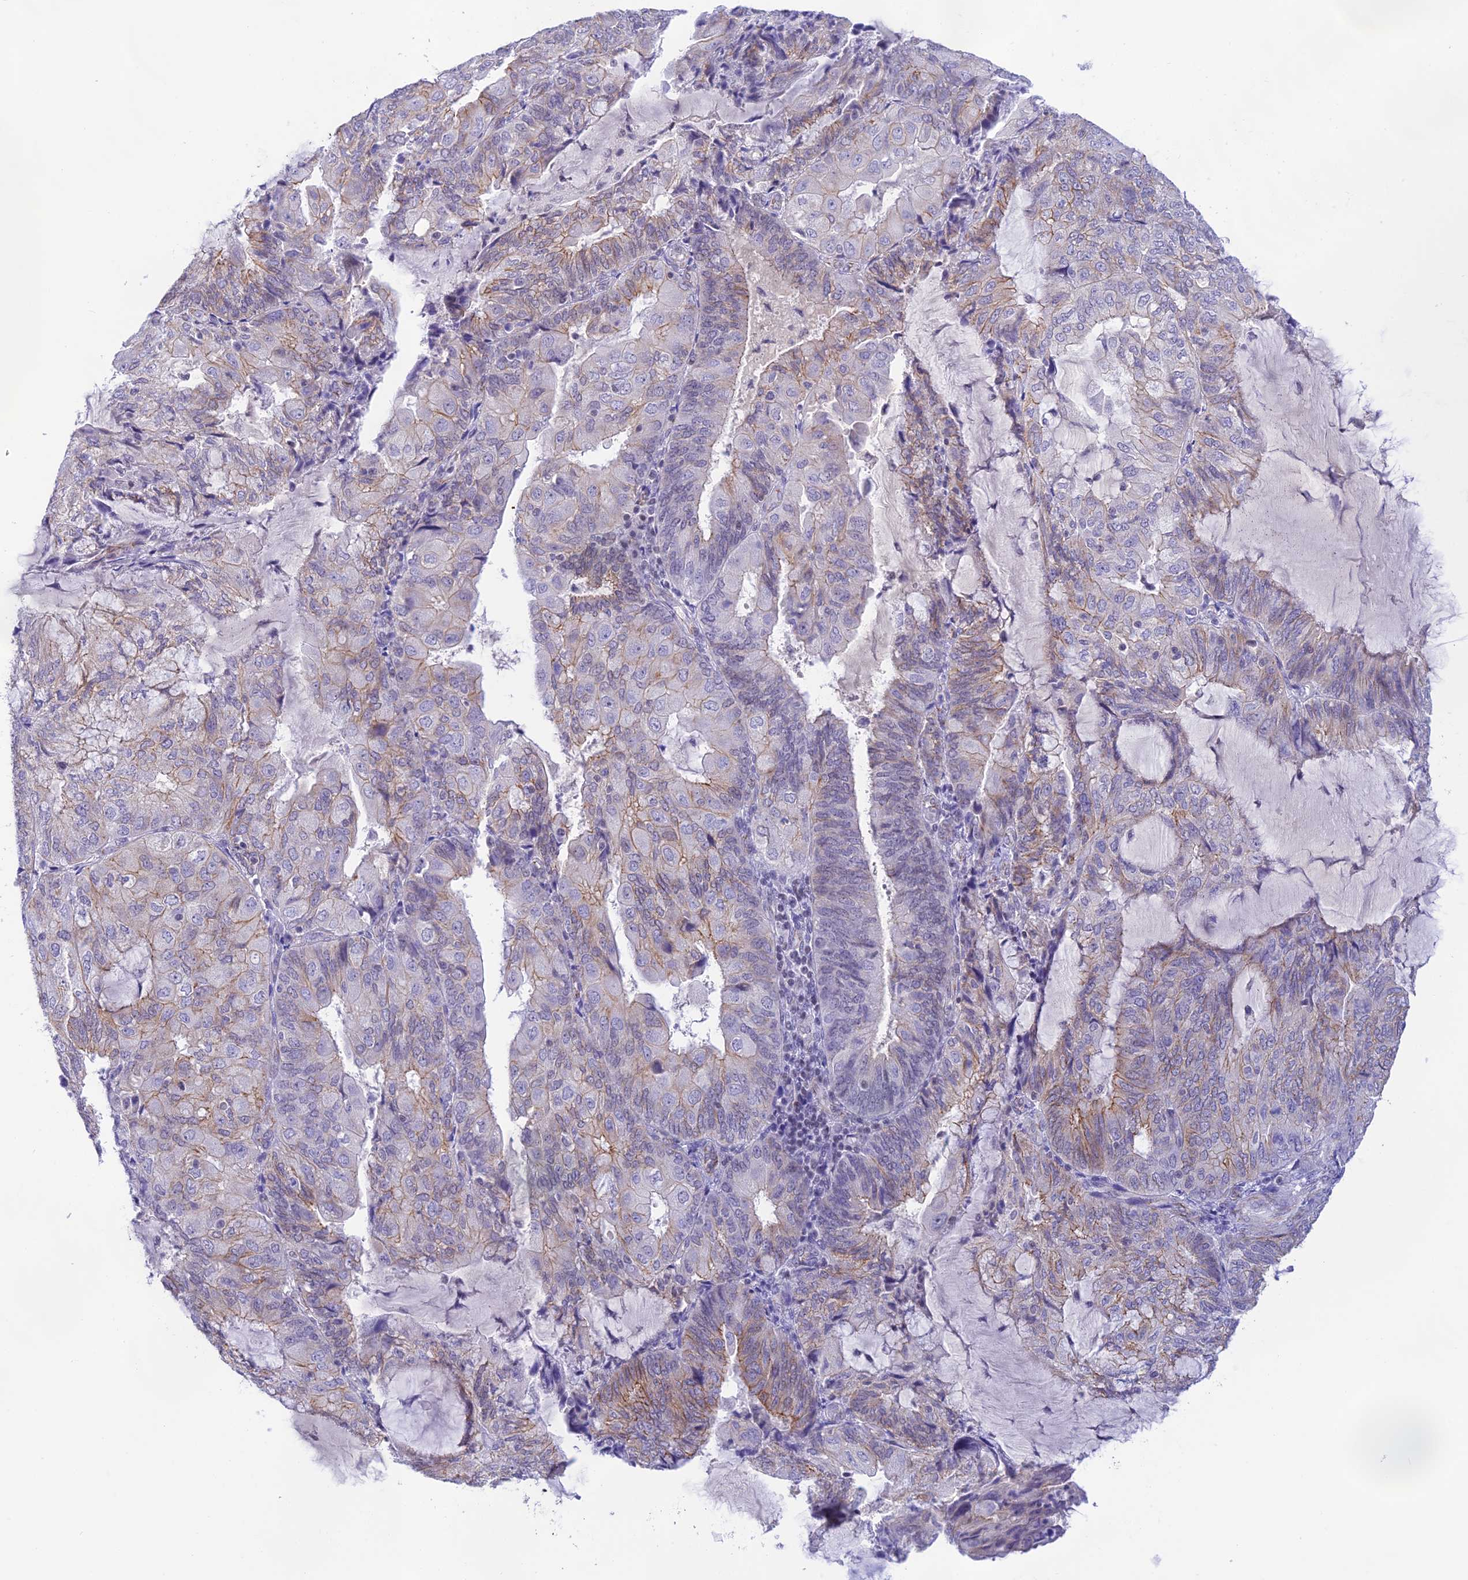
{"staining": {"intensity": "moderate", "quantity": "25%-75%", "location": "cytoplasmic/membranous"}, "tissue": "endometrial cancer", "cell_type": "Tumor cells", "image_type": "cancer", "snomed": [{"axis": "morphology", "description": "Adenocarcinoma, NOS"}, {"axis": "topography", "description": "Endometrium"}], "caption": "Protein staining of endometrial adenocarcinoma tissue displays moderate cytoplasmic/membranous expression in approximately 25%-75% of tumor cells. (Stains: DAB in brown, nuclei in blue, Microscopy: brightfield microscopy at high magnification).", "gene": "THAP11", "patient": {"sex": "female", "age": 81}}